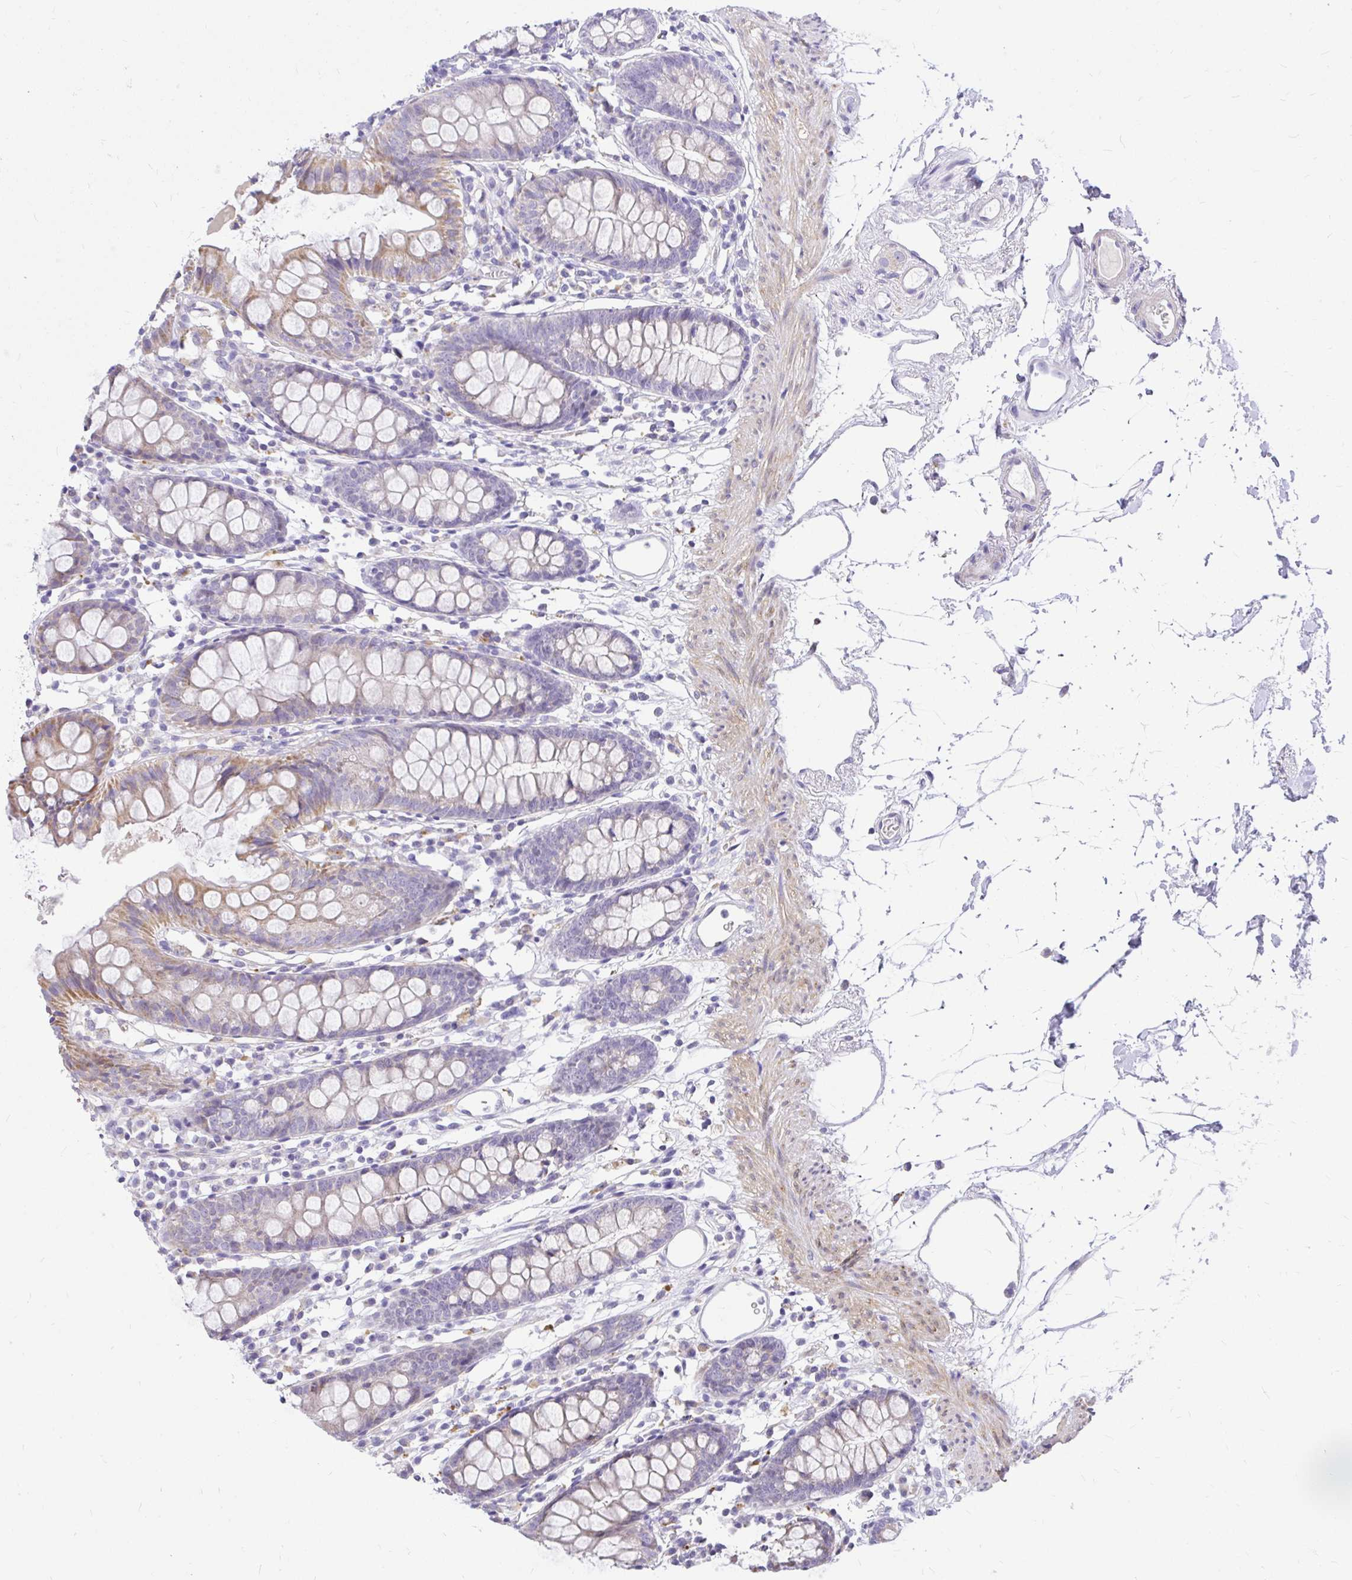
{"staining": {"intensity": "negative", "quantity": "none", "location": "none"}, "tissue": "colon", "cell_type": "Endothelial cells", "image_type": "normal", "snomed": [{"axis": "morphology", "description": "Normal tissue, NOS"}, {"axis": "topography", "description": "Colon"}], "caption": "A histopathology image of human colon is negative for staining in endothelial cells.", "gene": "PKN3", "patient": {"sex": "female", "age": 84}}